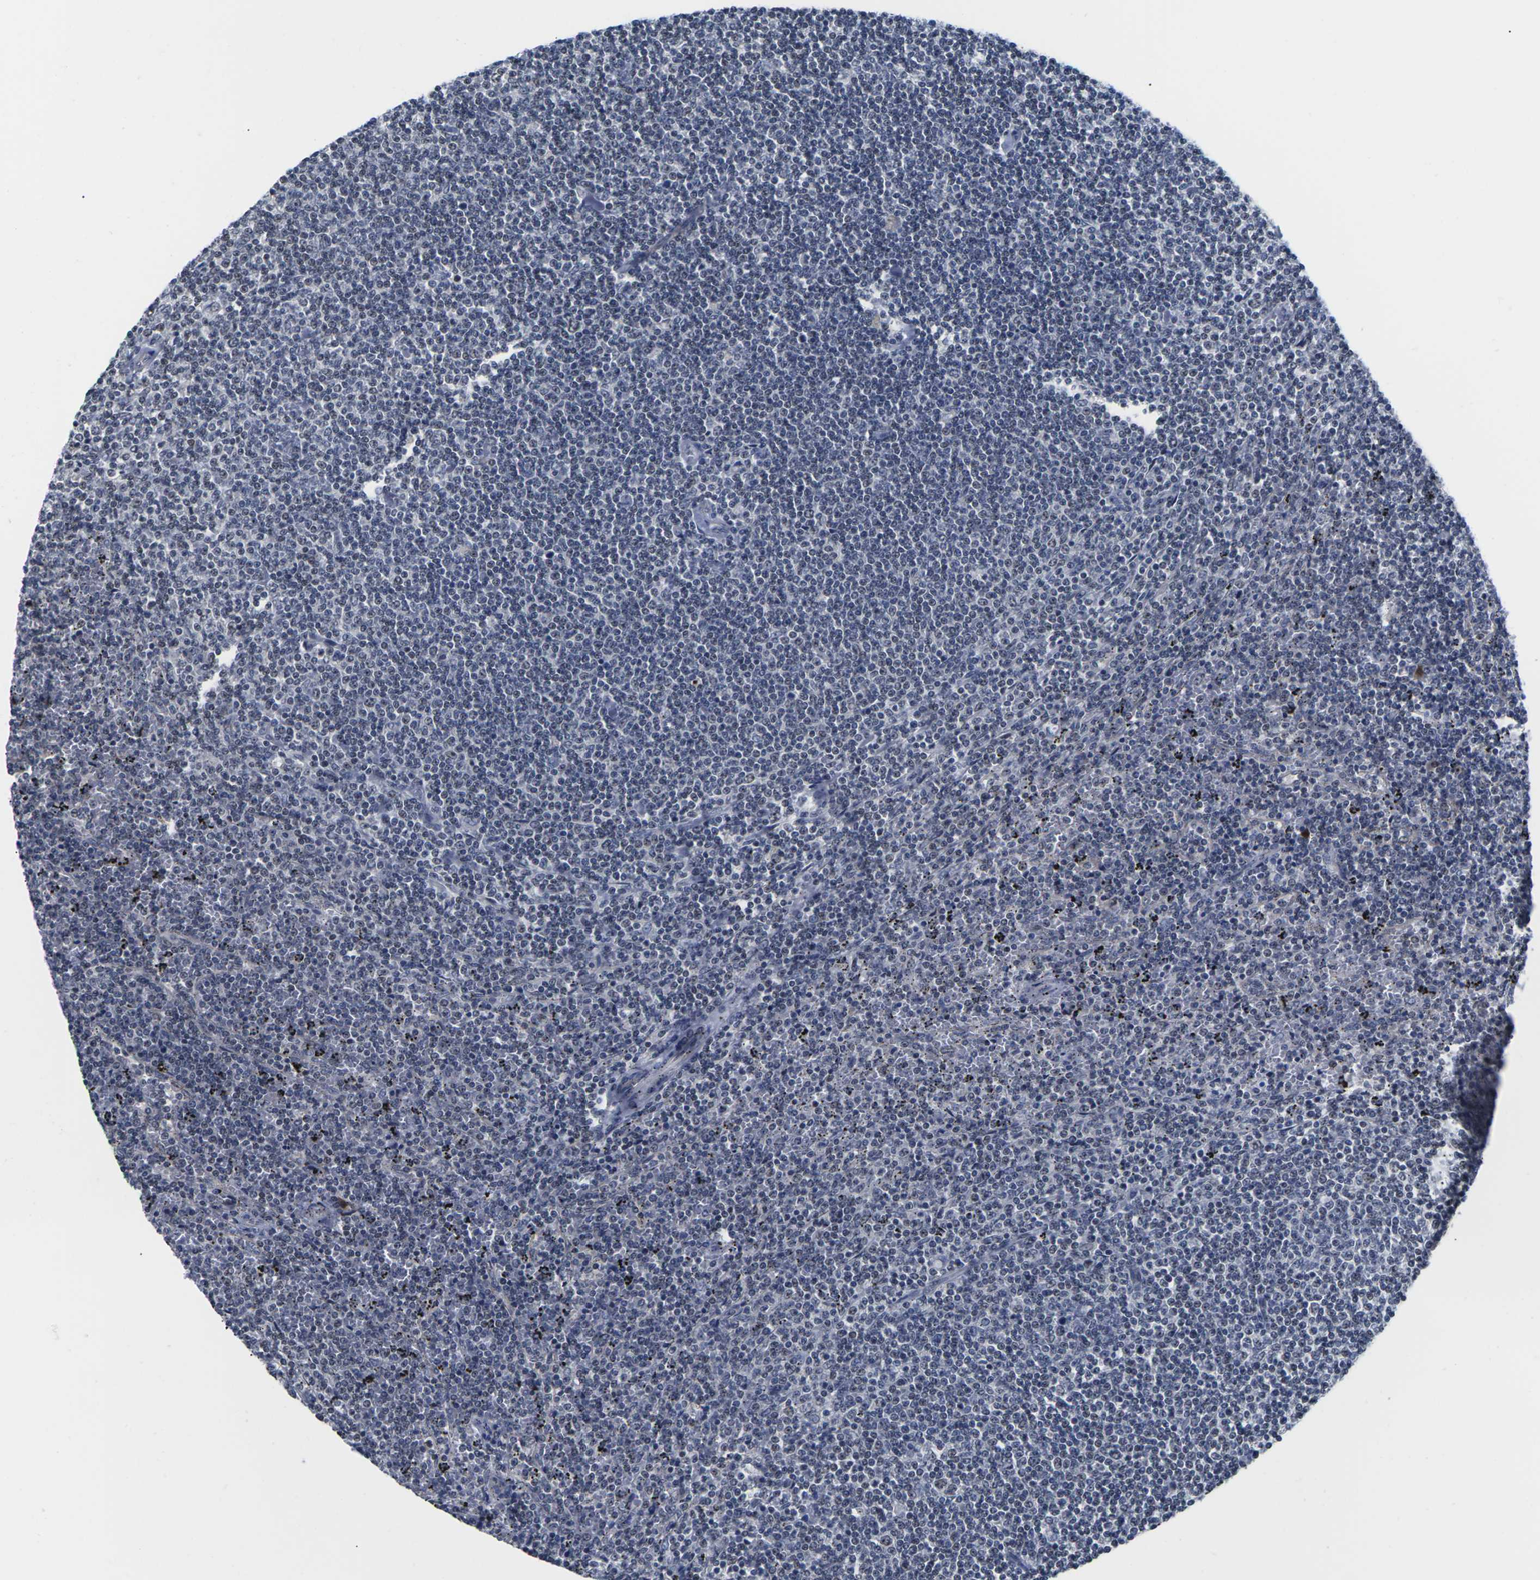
{"staining": {"intensity": "negative", "quantity": "none", "location": "none"}, "tissue": "lymphoma", "cell_type": "Tumor cells", "image_type": "cancer", "snomed": [{"axis": "morphology", "description": "Malignant lymphoma, non-Hodgkin's type, Low grade"}, {"axis": "topography", "description": "Spleen"}], "caption": "Lymphoma was stained to show a protein in brown. There is no significant expression in tumor cells.", "gene": "ST6GAL2", "patient": {"sex": "female", "age": 50}}